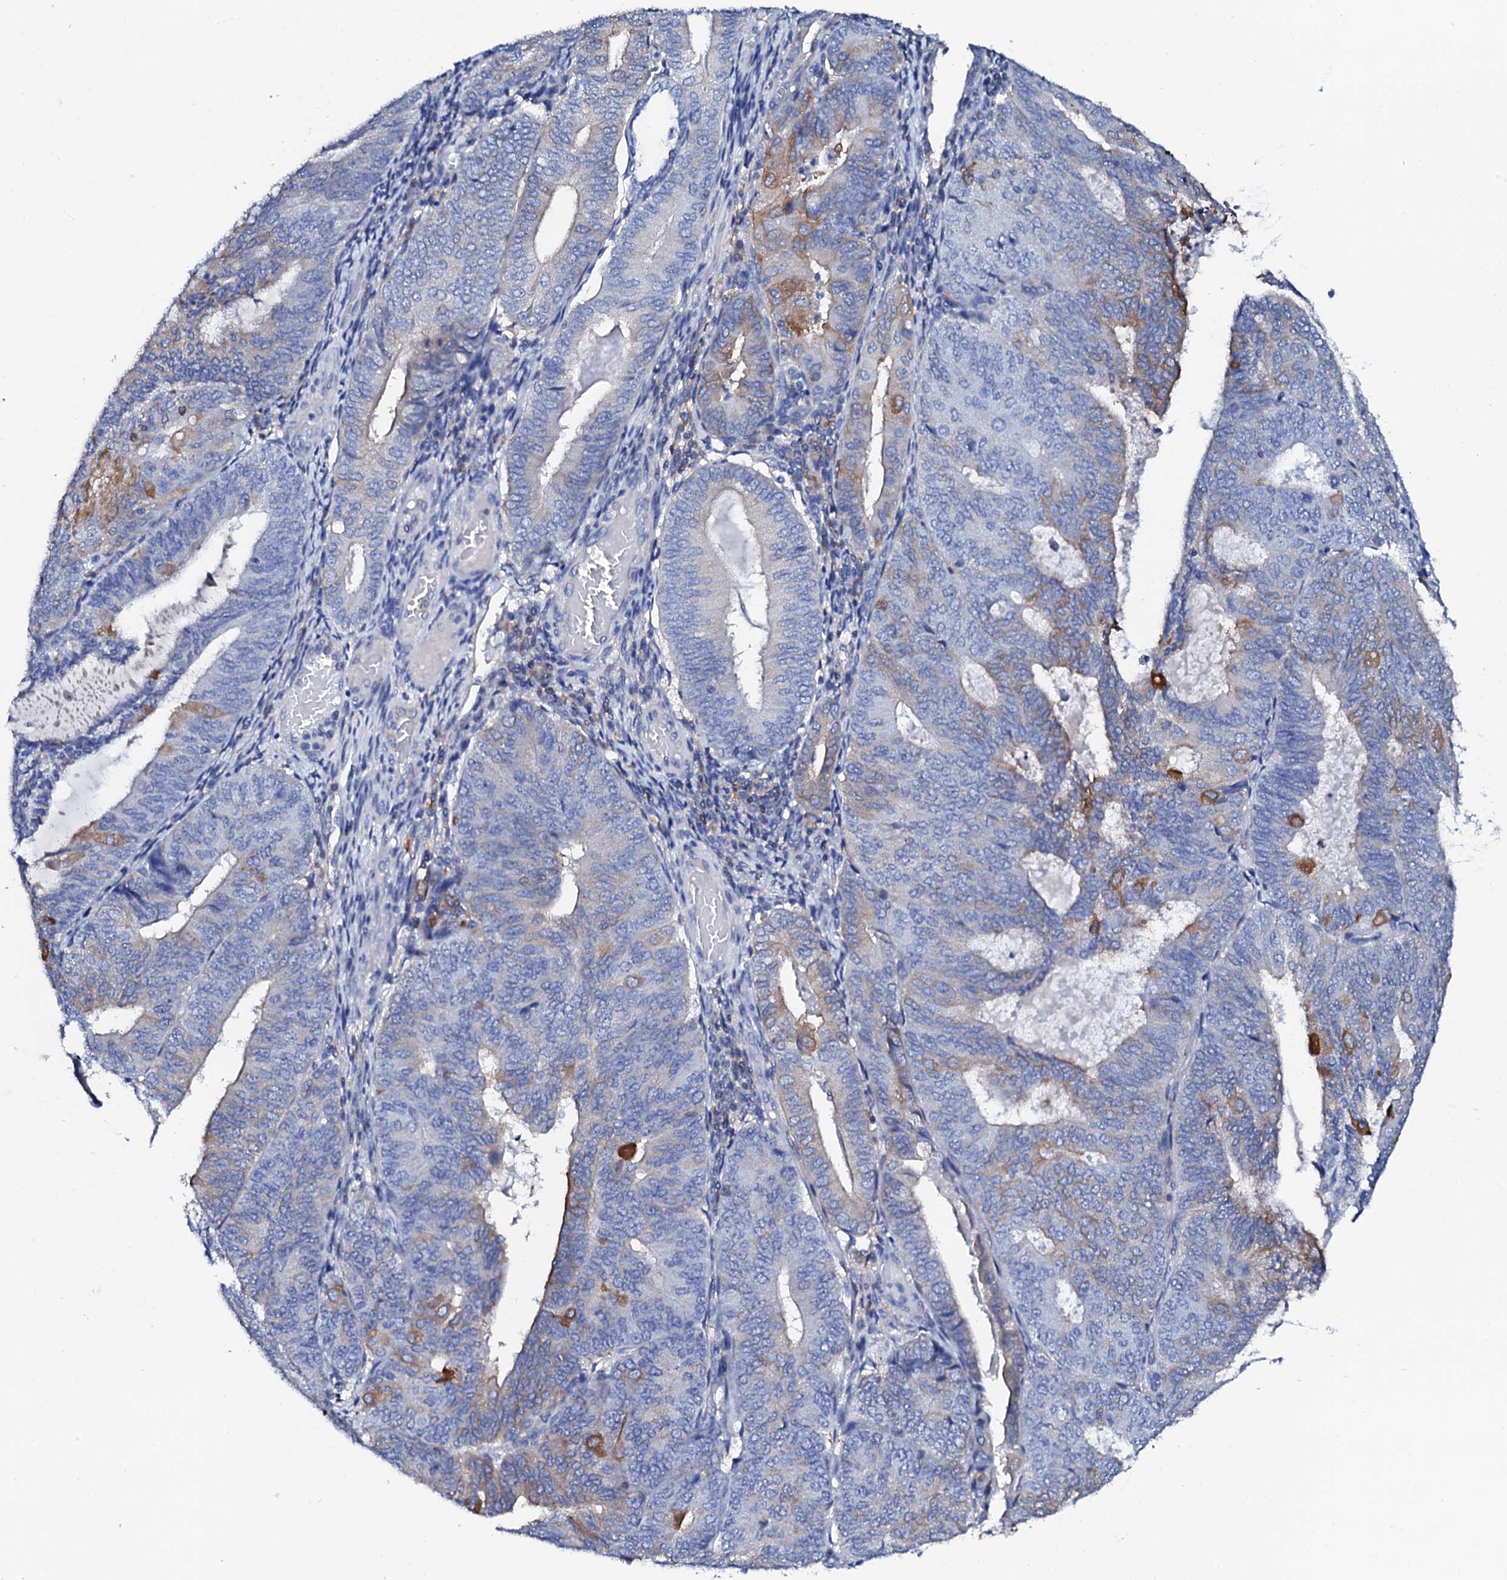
{"staining": {"intensity": "moderate", "quantity": "<25%", "location": "cytoplasmic/membranous"}, "tissue": "endometrial cancer", "cell_type": "Tumor cells", "image_type": "cancer", "snomed": [{"axis": "morphology", "description": "Adenocarcinoma, NOS"}, {"axis": "topography", "description": "Endometrium"}], "caption": "The micrograph exhibits staining of endometrial cancer (adenocarcinoma), revealing moderate cytoplasmic/membranous protein expression (brown color) within tumor cells.", "gene": "GLB1L3", "patient": {"sex": "female", "age": 81}}